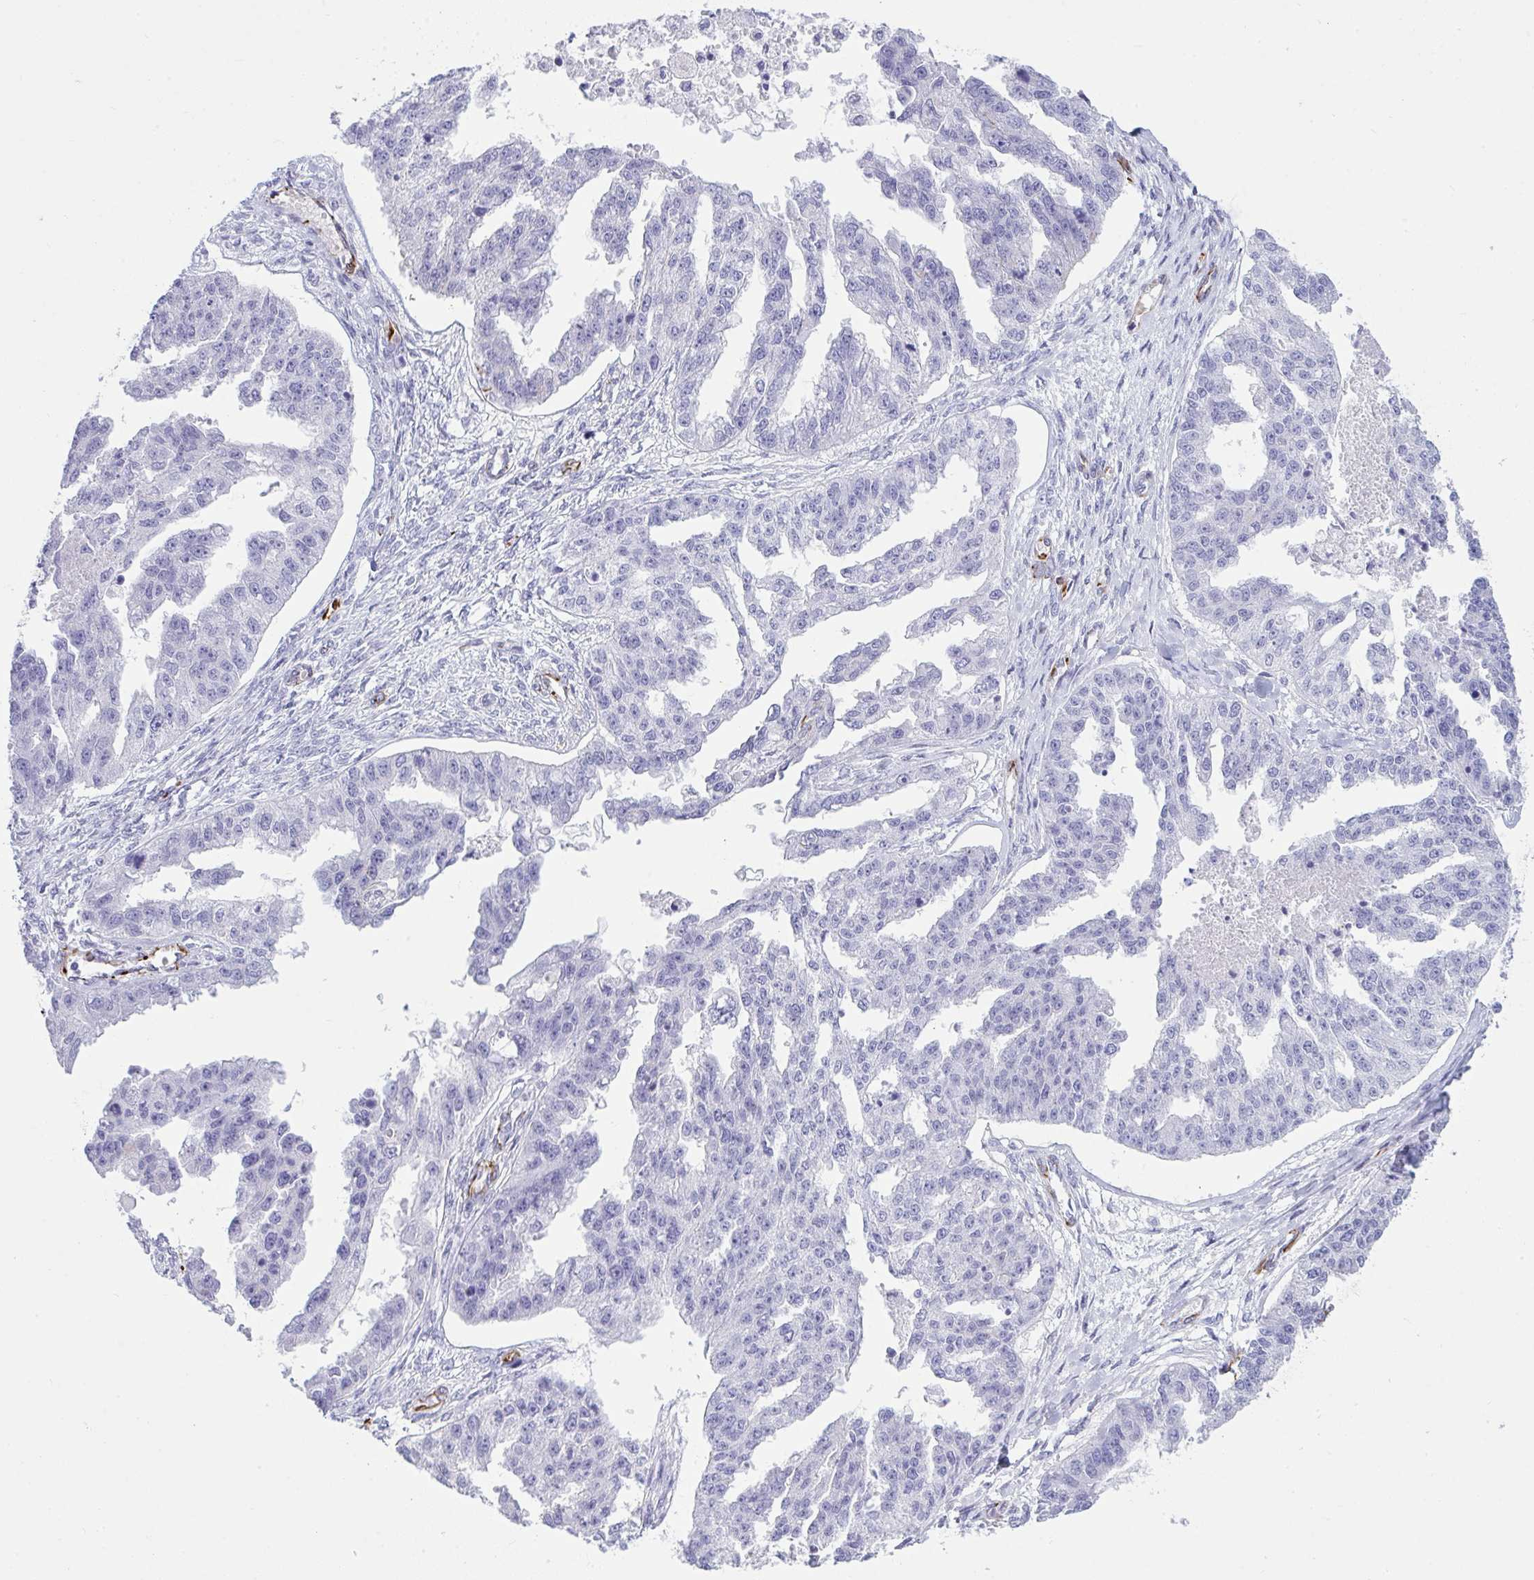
{"staining": {"intensity": "negative", "quantity": "none", "location": "none"}, "tissue": "ovarian cancer", "cell_type": "Tumor cells", "image_type": "cancer", "snomed": [{"axis": "morphology", "description": "Cystadenocarcinoma, serous, NOS"}, {"axis": "topography", "description": "Ovary"}], "caption": "A micrograph of human serous cystadenocarcinoma (ovarian) is negative for staining in tumor cells.", "gene": "SLC35B1", "patient": {"sex": "female", "age": 58}}